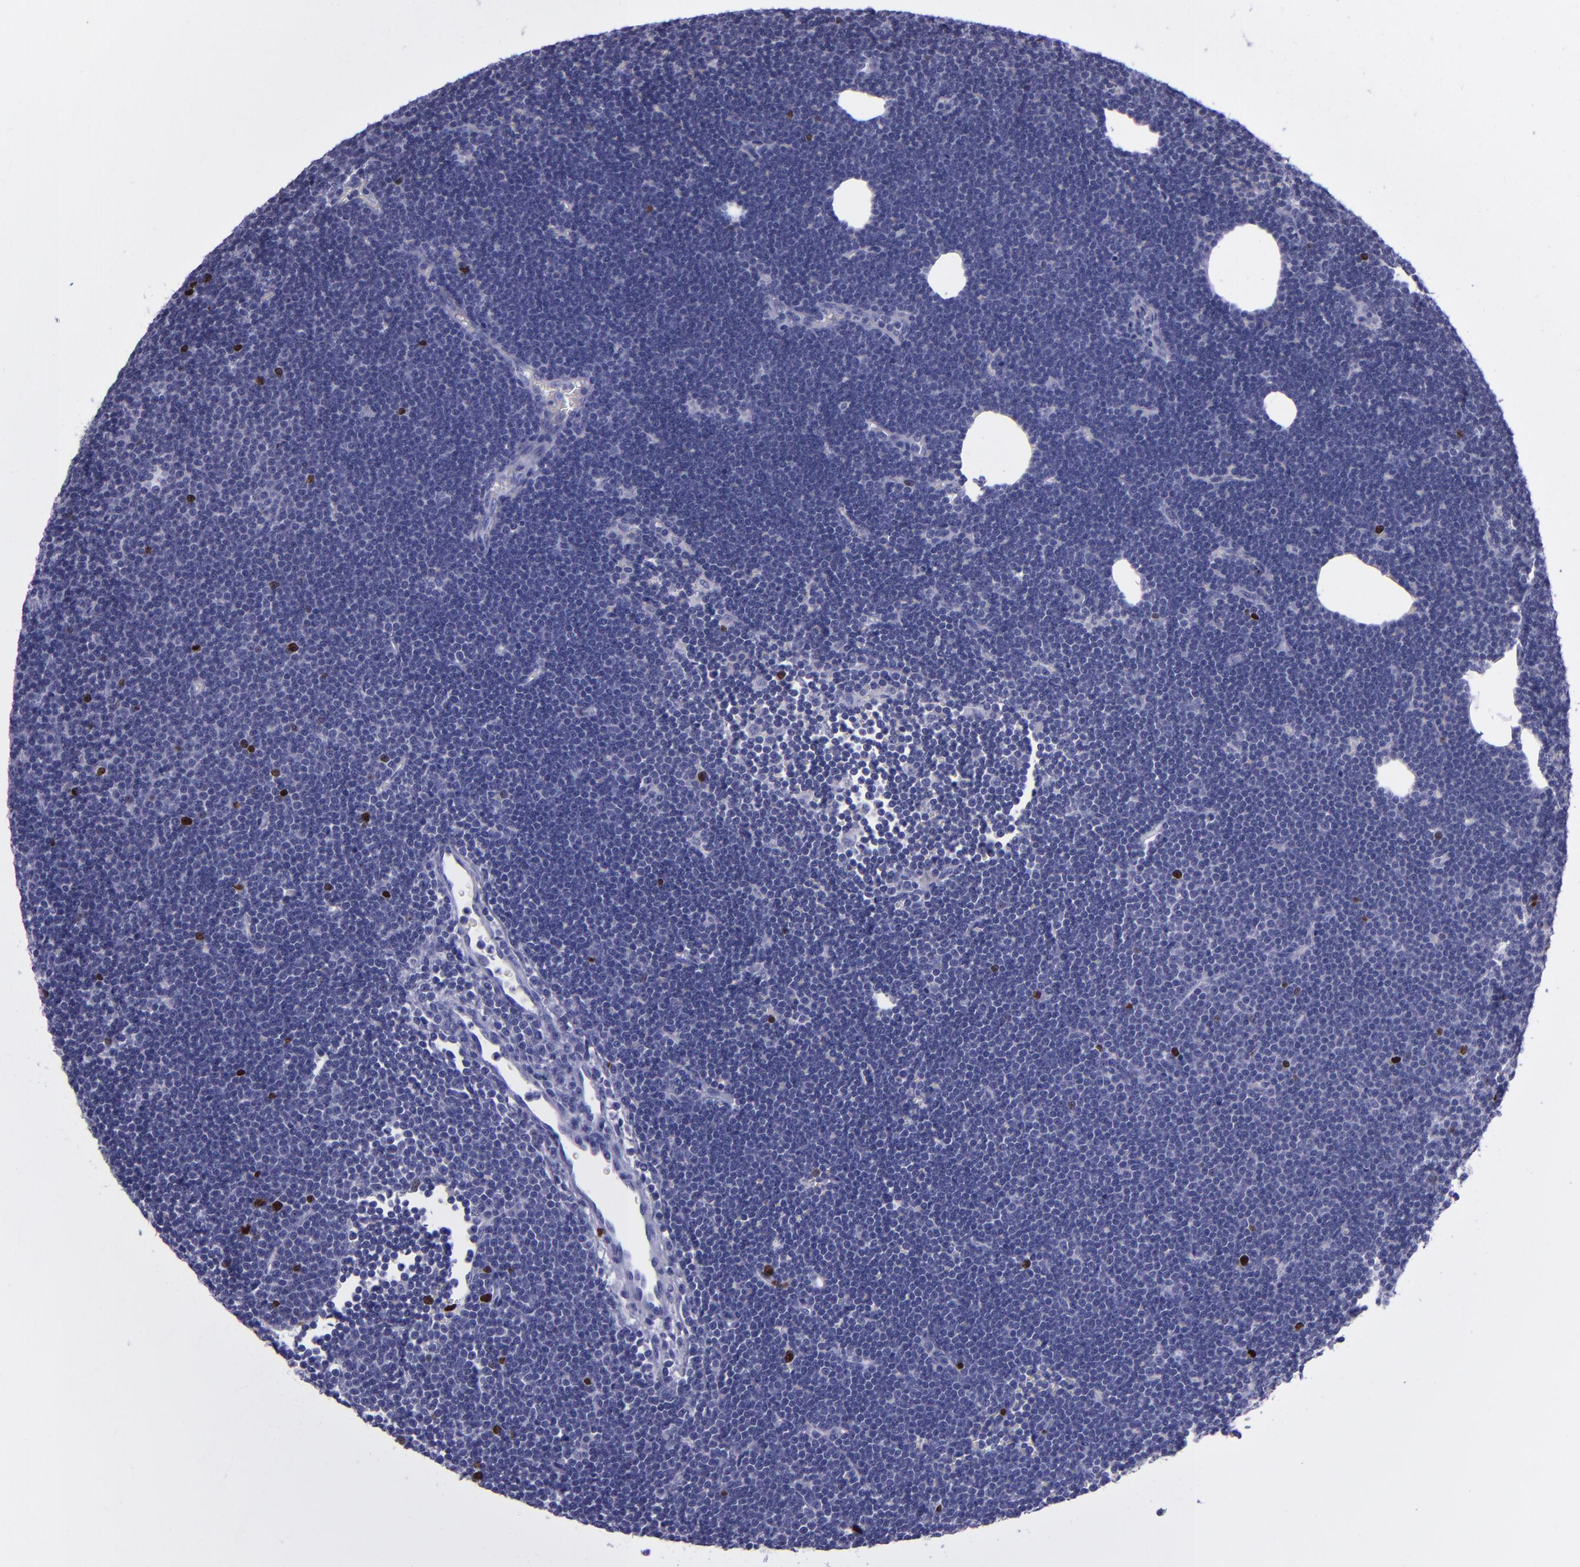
{"staining": {"intensity": "strong", "quantity": "<25%", "location": "nuclear"}, "tissue": "lymphoma", "cell_type": "Tumor cells", "image_type": "cancer", "snomed": [{"axis": "morphology", "description": "Malignant lymphoma, non-Hodgkin's type, Low grade"}, {"axis": "topography", "description": "Lymph node"}], "caption": "A medium amount of strong nuclear staining is present in approximately <25% of tumor cells in lymphoma tissue. (Stains: DAB in brown, nuclei in blue, Microscopy: brightfield microscopy at high magnification).", "gene": "TOP2A", "patient": {"sex": "female", "age": 73}}